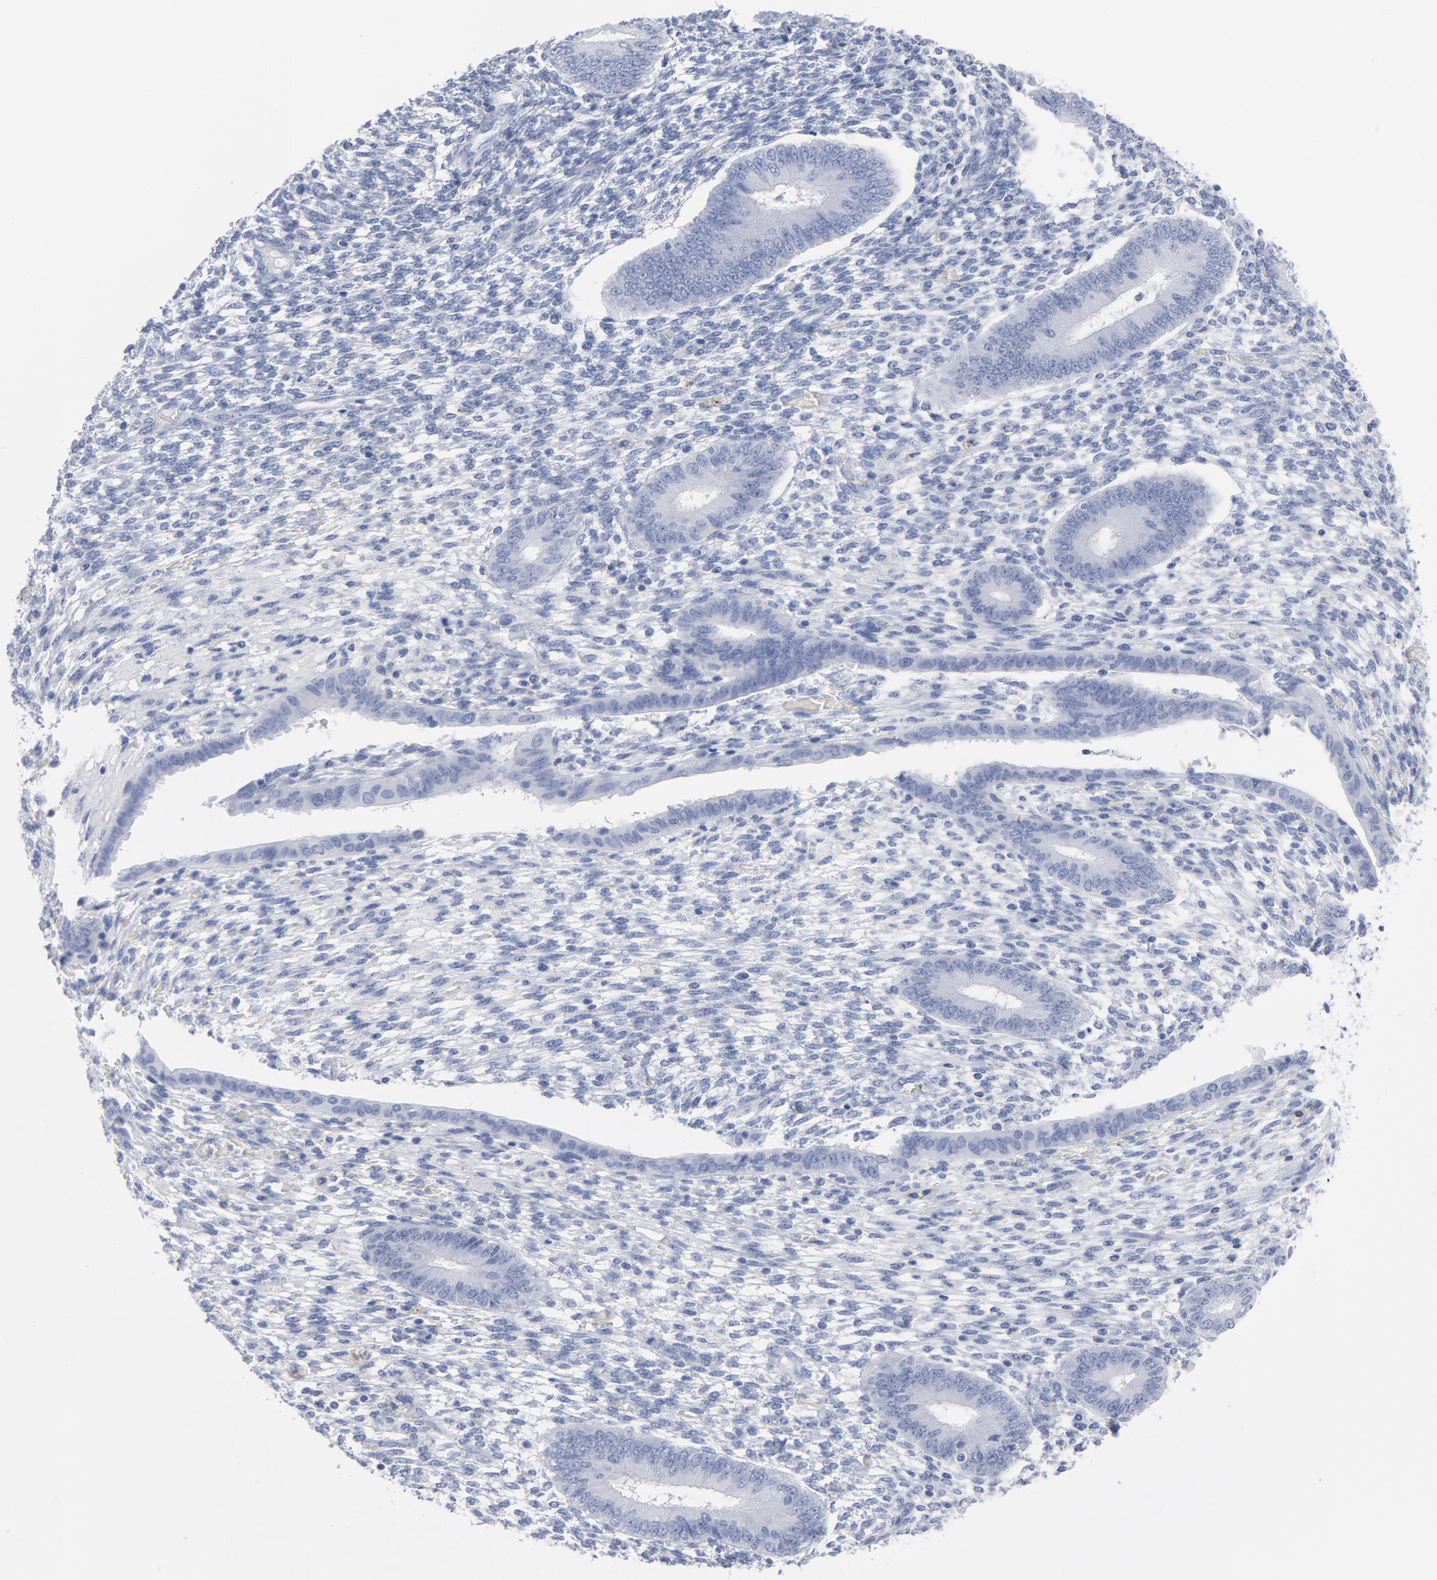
{"staining": {"intensity": "negative", "quantity": "none", "location": "none"}, "tissue": "endometrium", "cell_type": "Cells in endometrial stroma", "image_type": "normal", "snomed": [{"axis": "morphology", "description": "Normal tissue, NOS"}, {"axis": "topography", "description": "Endometrium"}], "caption": "IHC micrograph of benign endometrium: human endometrium stained with DAB (3,3'-diaminobenzidine) reveals no significant protein positivity in cells in endometrial stroma.", "gene": "P2RY8", "patient": {"sex": "female", "age": 42}}